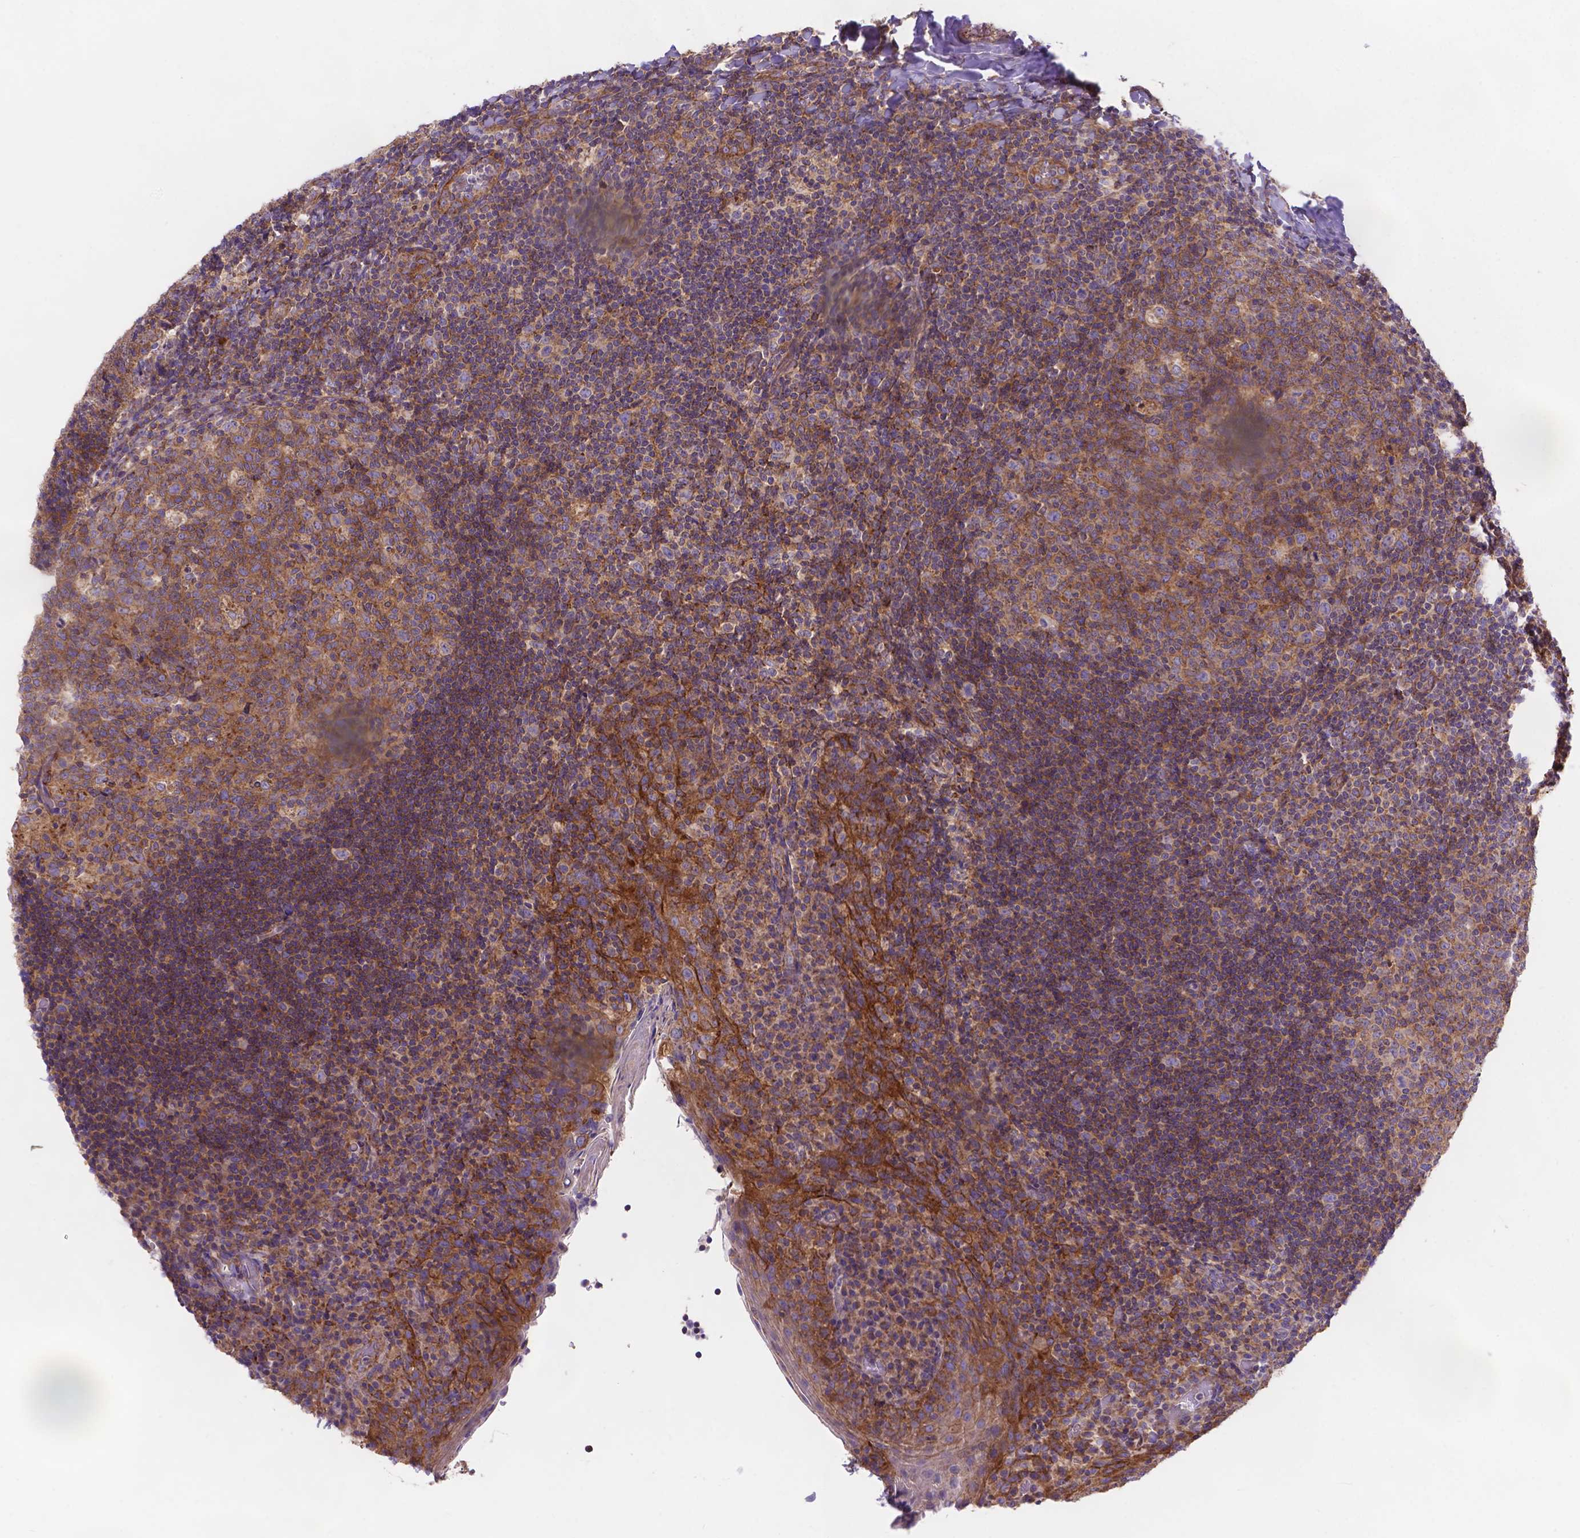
{"staining": {"intensity": "moderate", "quantity": ">75%", "location": "cytoplasmic/membranous"}, "tissue": "tonsil", "cell_type": "Germinal center cells", "image_type": "normal", "snomed": [{"axis": "morphology", "description": "Normal tissue, NOS"}, {"axis": "topography", "description": "Tonsil"}], "caption": "Human tonsil stained for a protein (brown) demonstrates moderate cytoplasmic/membranous positive expression in about >75% of germinal center cells.", "gene": "AK3", "patient": {"sex": "male", "age": 17}}